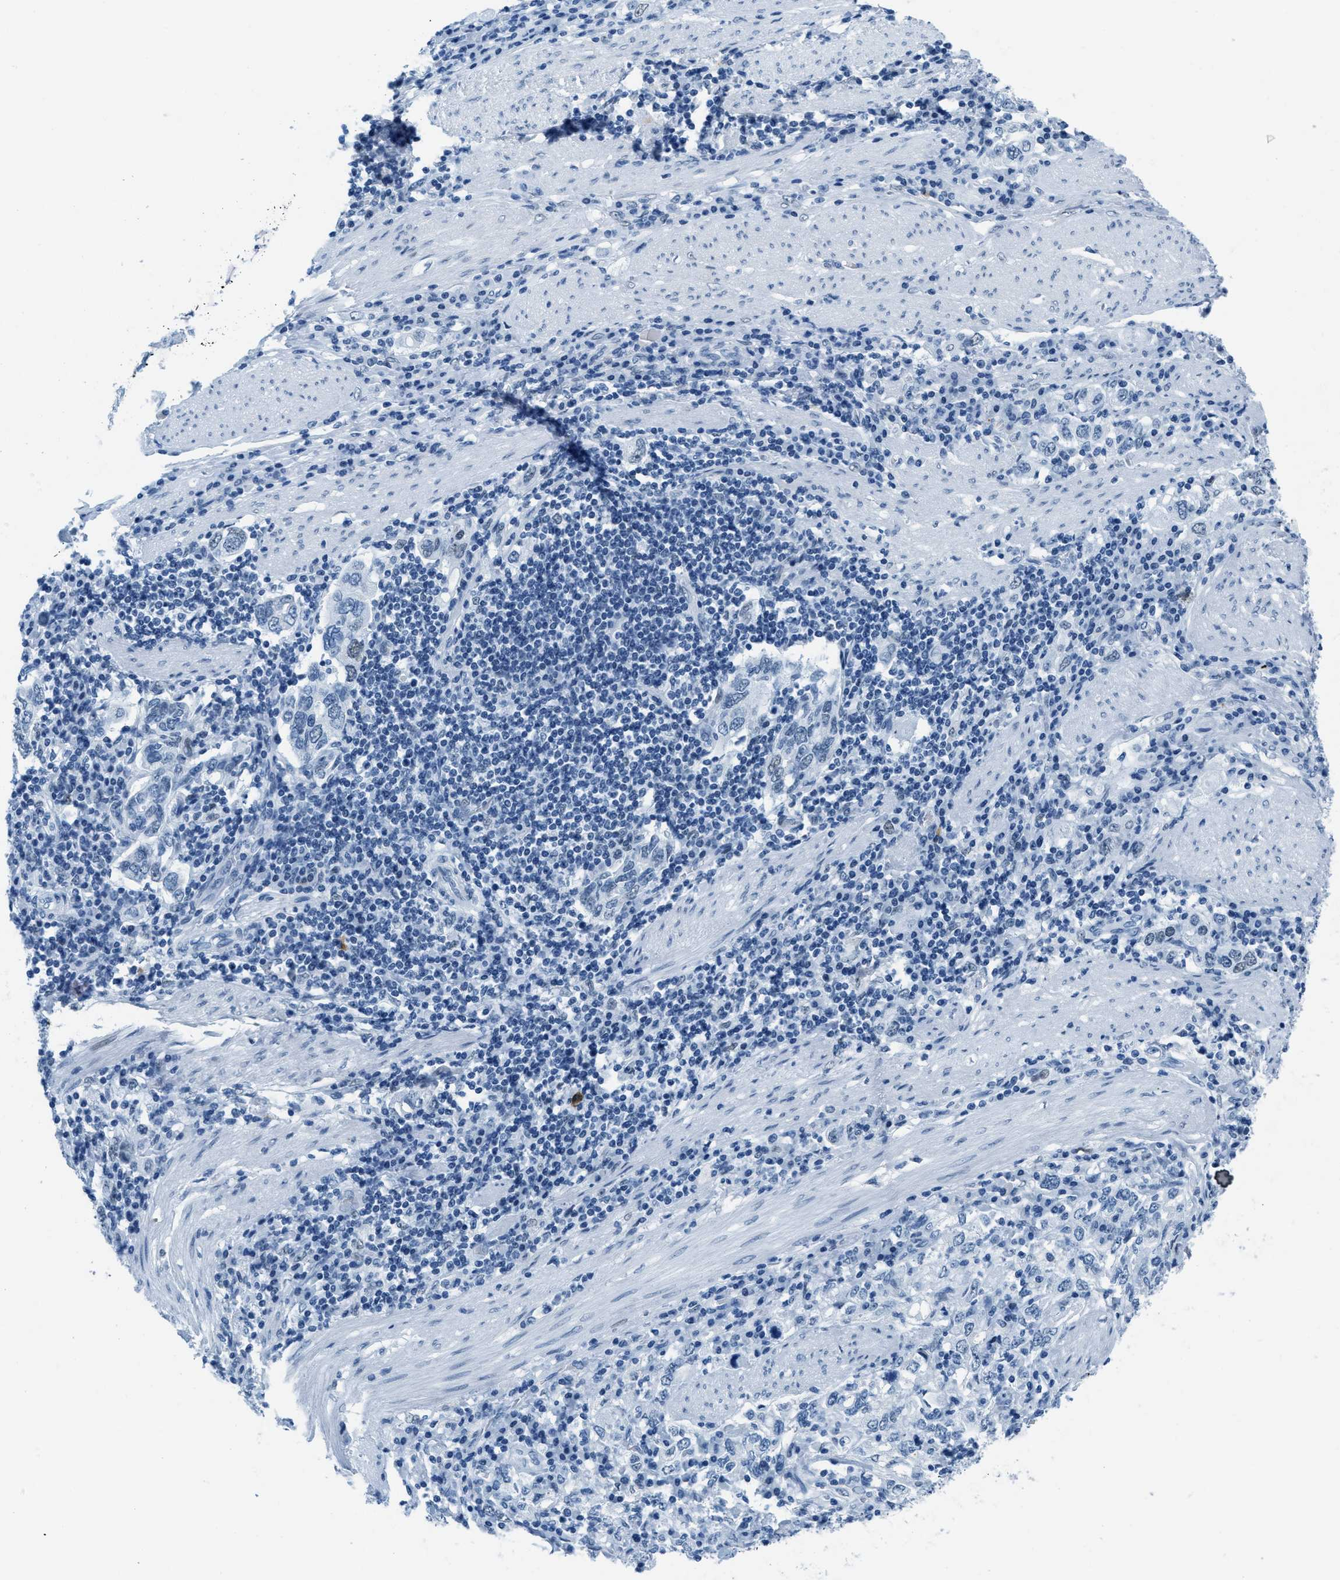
{"staining": {"intensity": "negative", "quantity": "none", "location": "none"}, "tissue": "stomach cancer", "cell_type": "Tumor cells", "image_type": "cancer", "snomed": [{"axis": "morphology", "description": "Adenocarcinoma, NOS"}, {"axis": "topography", "description": "Stomach, upper"}], "caption": "This is an immunohistochemistry (IHC) histopathology image of human adenocarcinoma (stomach). There is no staining in tumor cells.", "gene": "PLA2G2A", "patient": {"sex": "male", "age": 62}}